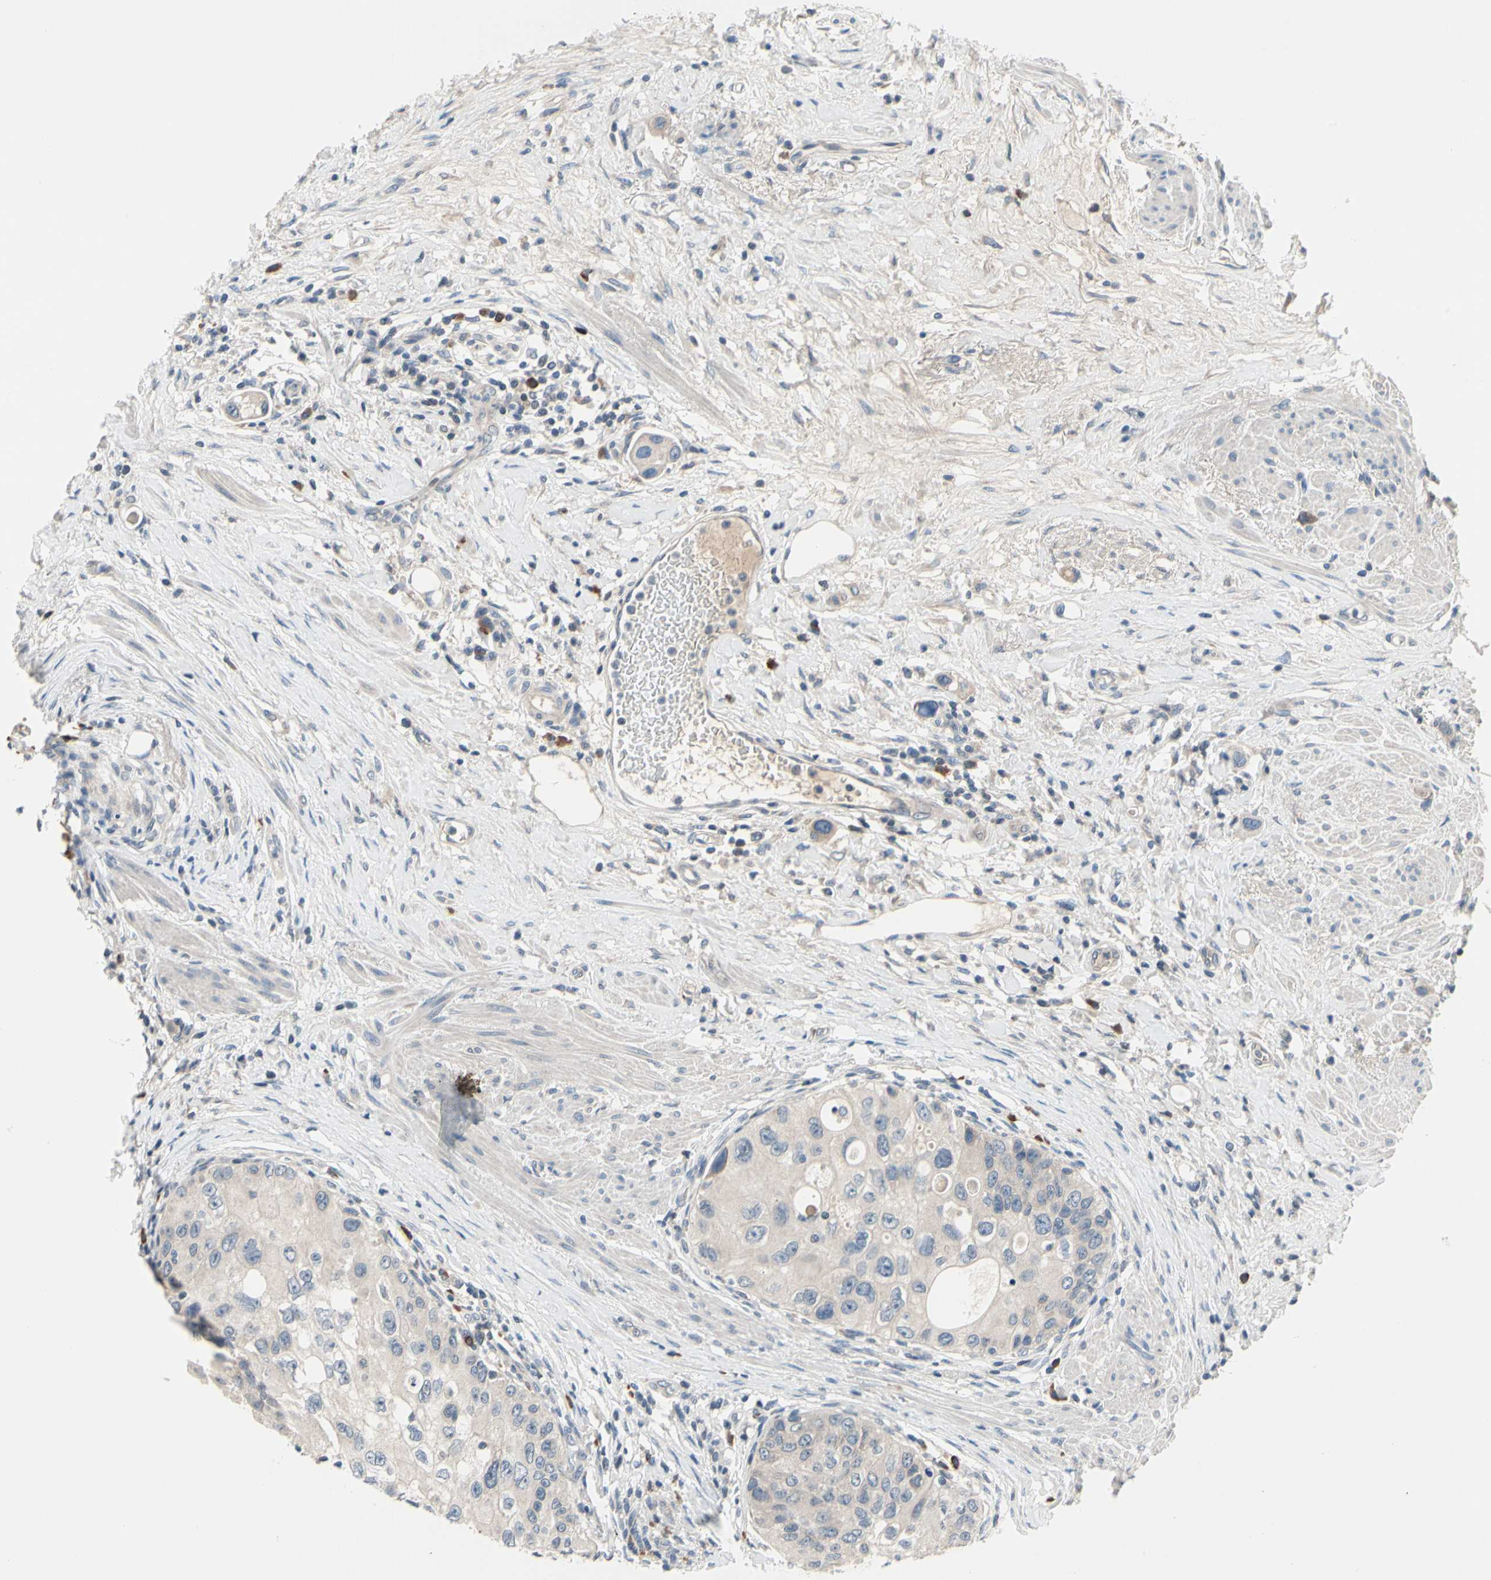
{"staining": {"intensity": "negative", "quantity": "none", "location": "none"}, "tissue": "urothelial cancer", "cell_type": "Tumor cells", "image_type": "cancer", "snomed": [{"axis": "morphology", "description": "Urothelial carcinoma, High grade"}, {"axis": "topography", "description": "Urinary bladder"}], "caption": "Tumor cells show no significant positivity in urothelial cancer.", "gene": "SELENOK", "patient": {"sex": "female", "age": 56}}